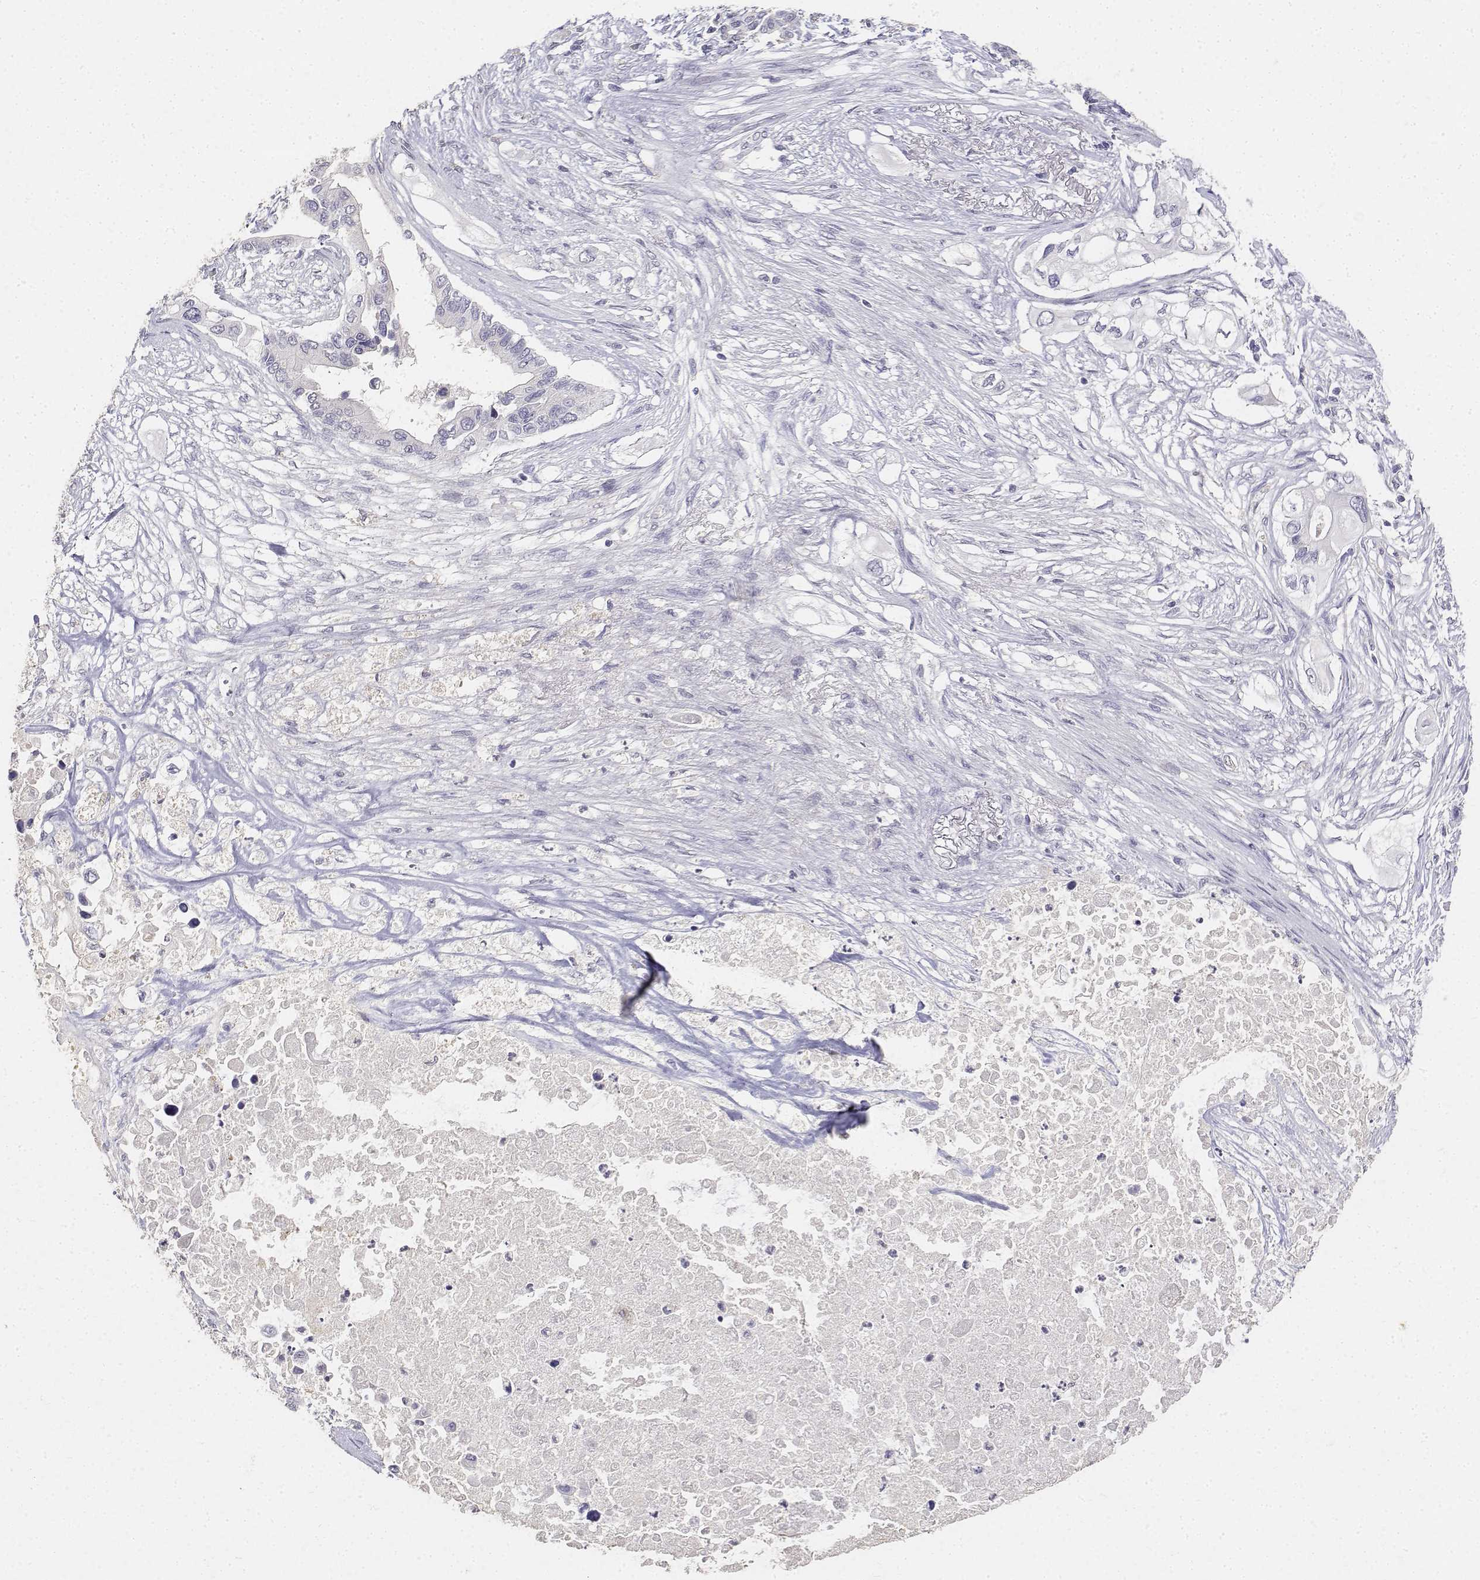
{"staining": {"intensity": "negative", "quantity": "none", "location": "none"}, "tissue": "pancreatic cancer", "cell_type": "Tumor cells", "image_type": "cancer", "snomed": [{"axis": "morphology", "description": "Adenocarcinoma, NOS"}, {"axis": "topography", "description": "Pancreas"}], "caption": "Immunohistochemical staining of pancreatic adenocarcinoma reveals no significant staining in tumor cells. The staining is performed using DAB (3,3'-diaminobenzidine) brown chromogen with nuclei counter-stained in using hematoxylin.", "gene": "PAEP", "patient": {"sex": "female", "age": 63}}